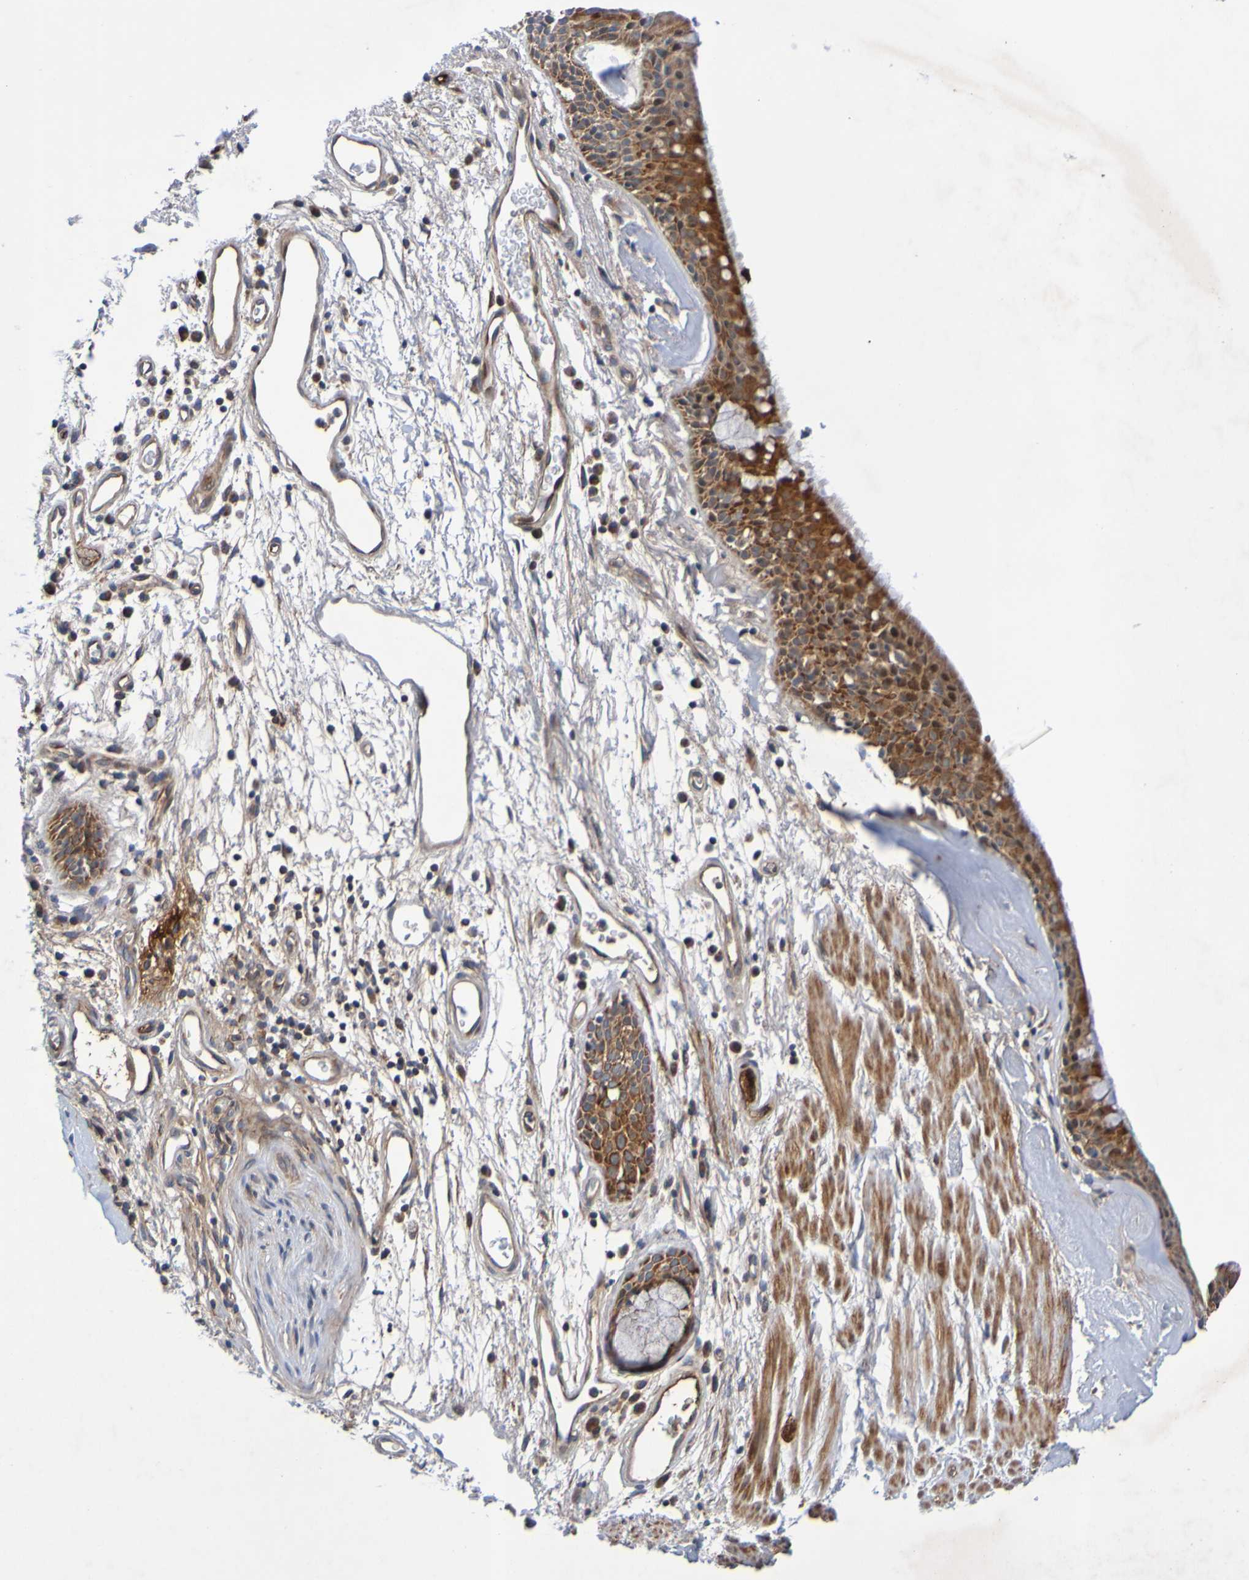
{"staining": {"intensity": "strong", "quantity": ">75%", "location": "cytoplasmic/membranous"}, "tissue": "bronchus", "cell_type": "Respiratory epithelial cells", "image_type": "normal", "snomed": [{"axis": "morphology", "description": "Normal tissue, NOS"}, {"axis": "morphology", "description": "Adenocarcinoma, NOS"}, {"axis": "topography", "description": "Bronchus"}, {"axis": "topography", "description": "Lung"}], "caption": "The histopathology image reveals a brown stain indicating the presence of a protein in the cytoplasmic/membranous of respiratory epithelial cells in bronchus. The staining was performed using DAB (3,3'-diaminobenzidine), with brown indicating positive protein expression. Nuclei are stained blue with hematoxylin.", "gene": "CCDC51", "patient": {"sex": "female", "age": 54}}